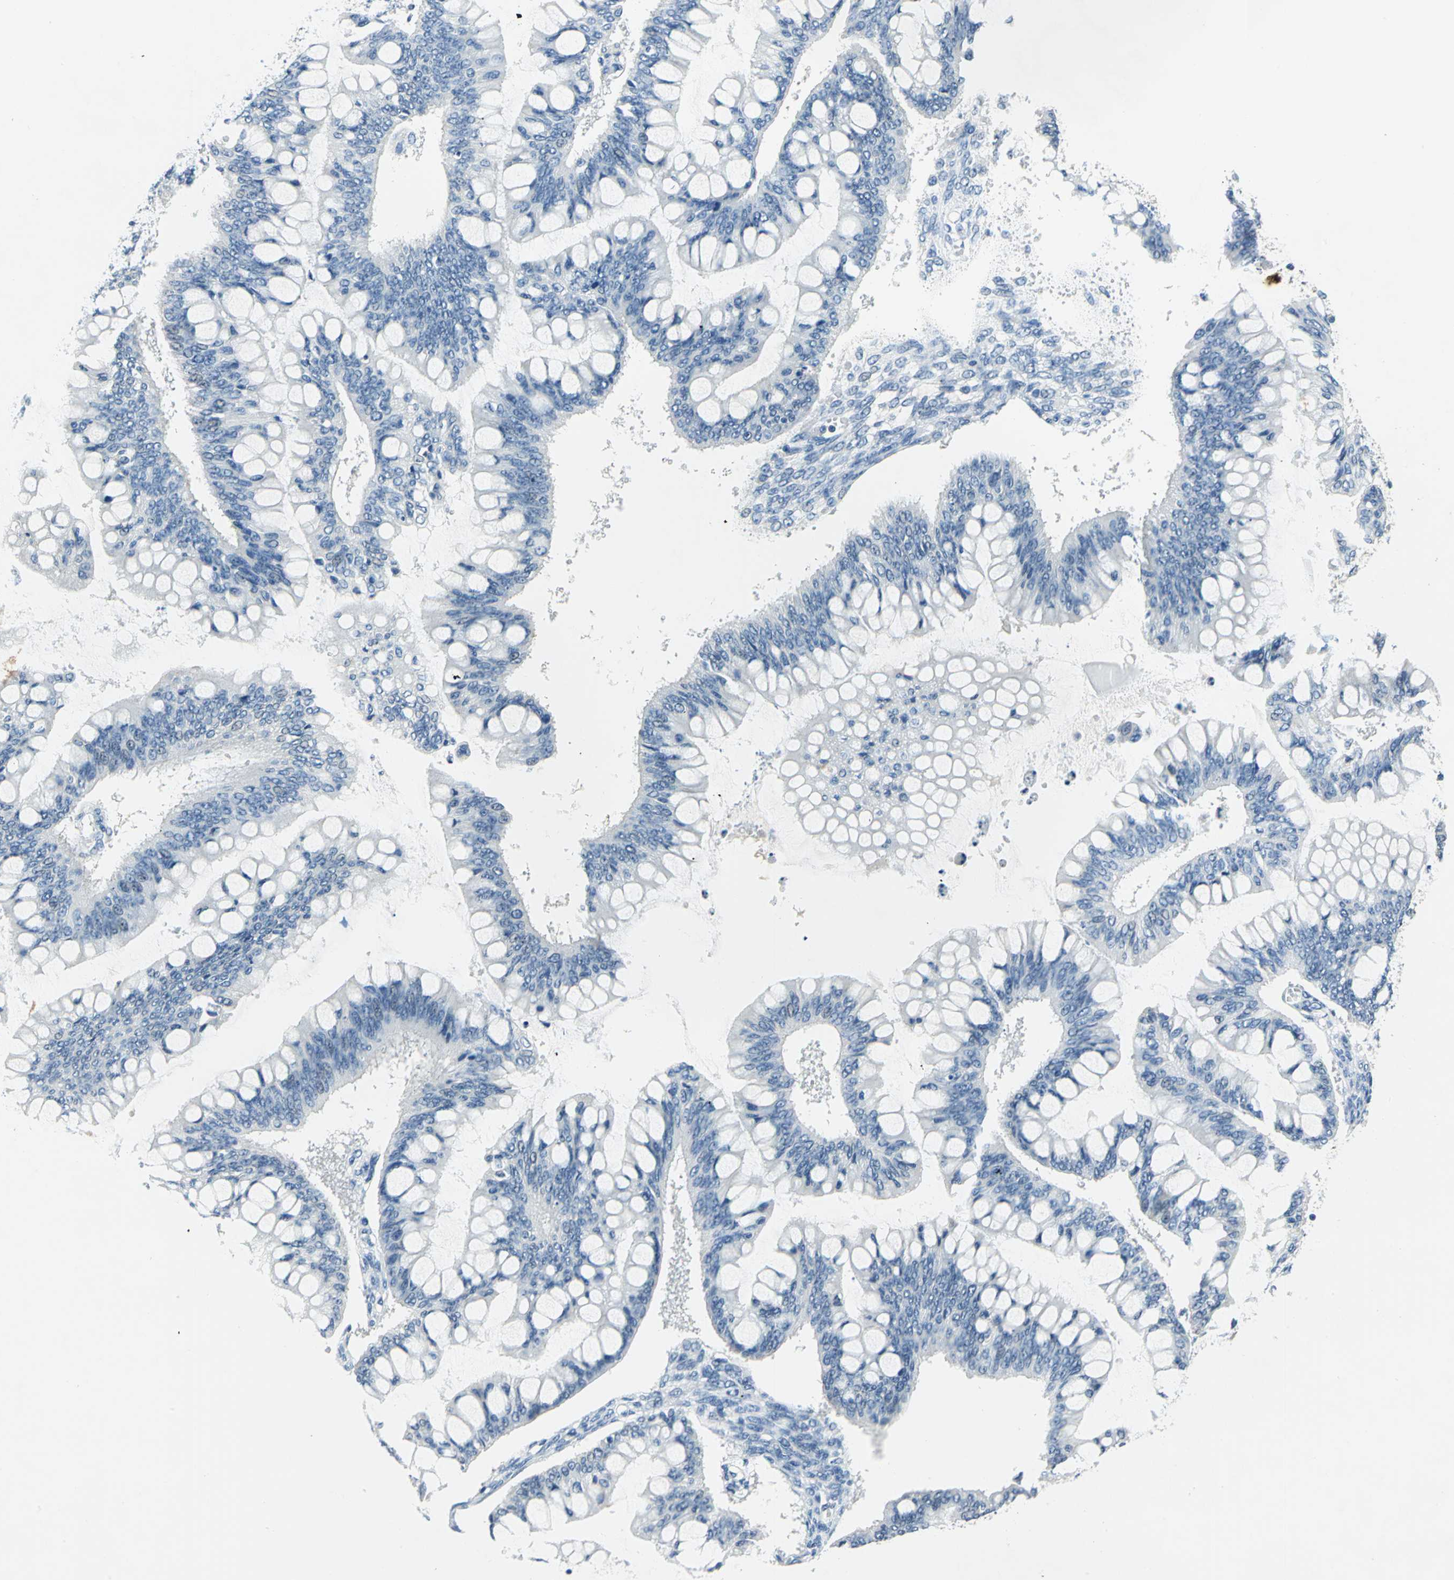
{"staining": {"intensity": "negative", "quantity": "none", "location": "none"}, "tissue": "ovarian cancer", "cell_type": "Tumor cells", "image_type": "cancer", "snomed": [{"axis": "morphology", "description": "Cystadenocarcinoma, mucinous, NOS"}, {"axis": "topography", "description": "Ovary"}], "caption": "Ovarian cancer (mucinous cystadenocarcinoma) was stained to show a protein in brown. There is no significant positivity in tumor cells.", "gene": "RAD17", "patient": {"sex": "female", "age": 73}}